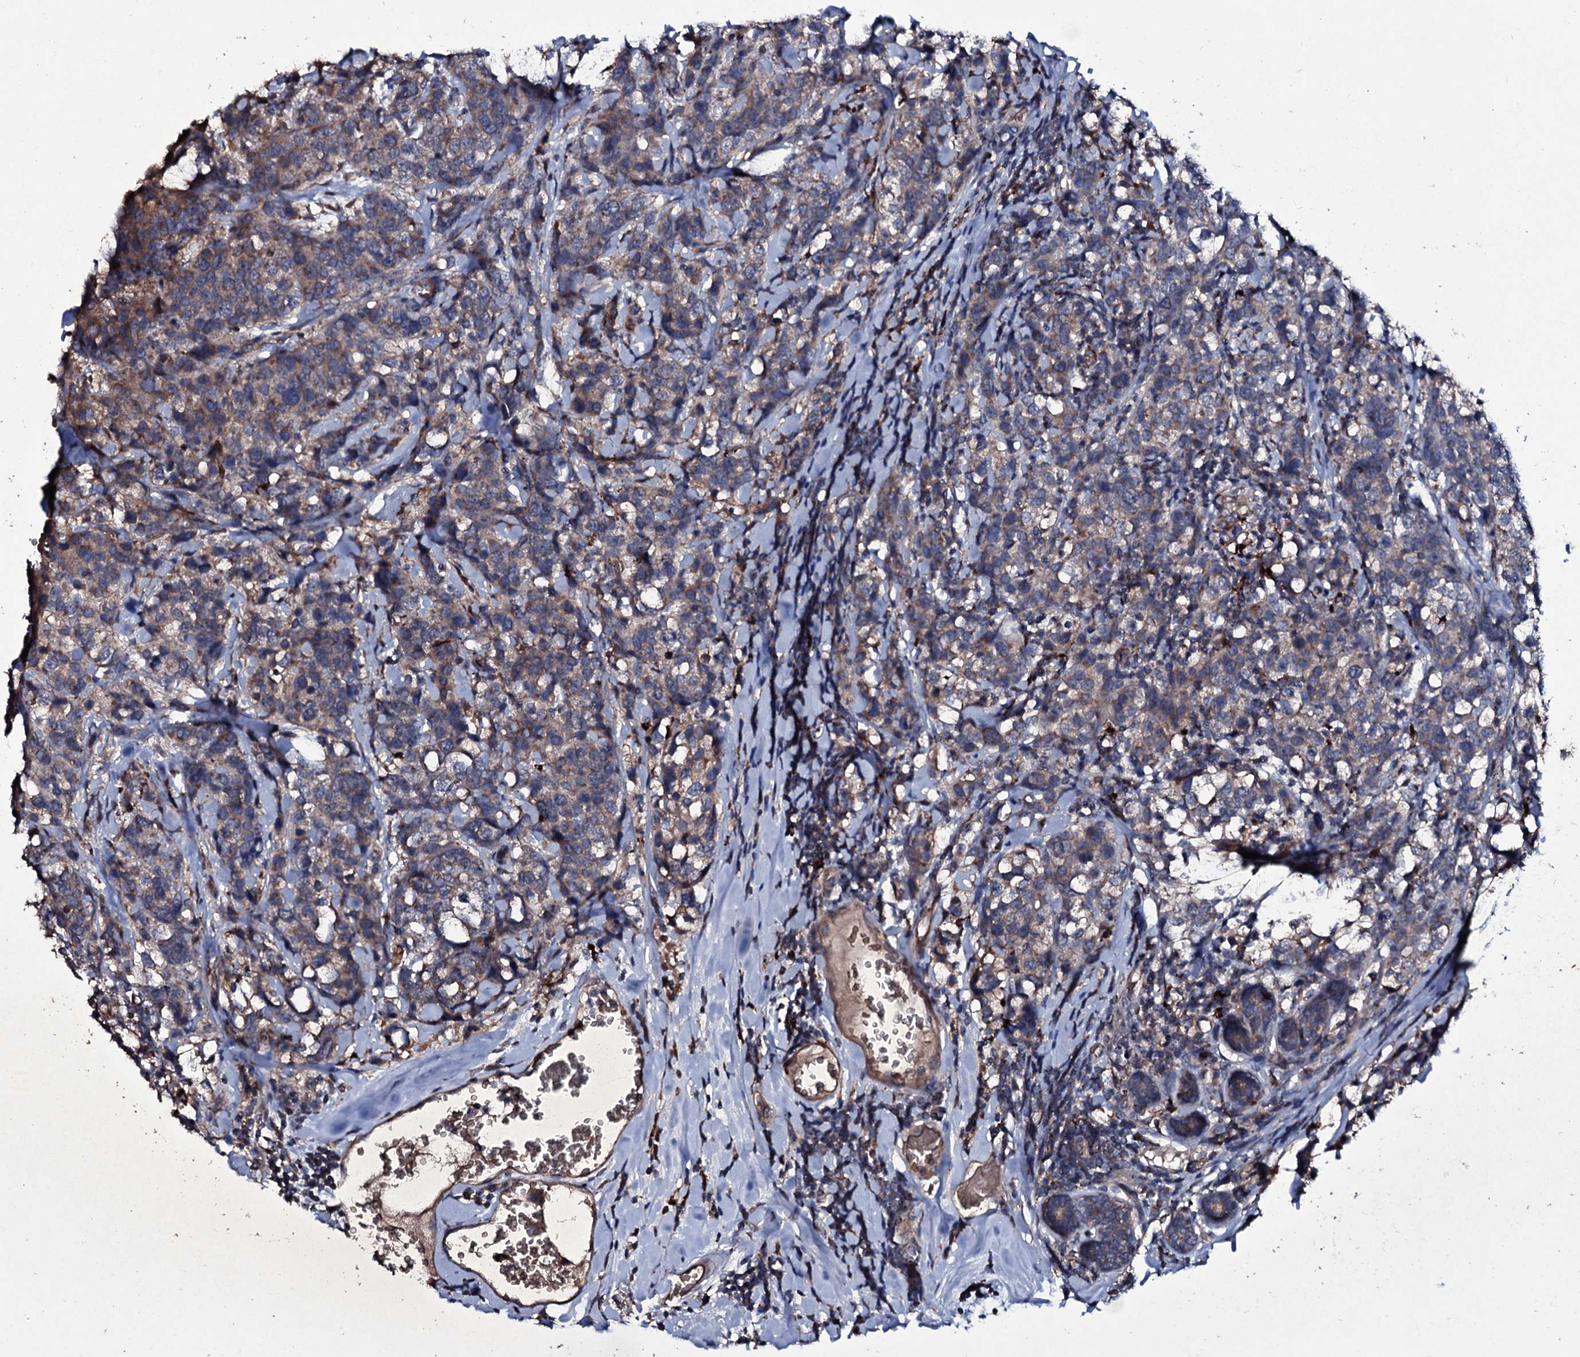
{"staining": {"intensity": "weak", "quantity": "25%-75%", "location": "cytoplasmic/membranous"}, "tissue": "breast cancer", "cell_type": "Tumor cells", "image_type": "cancer", "snomed": [{"axis": "morphology", "description": "Lobular carcinoma"}, {"axis": "topography", "description": "Breast"}], "caption": "Protein staining displays weak cytoplasmic/membranous expression in approximately 25%-75% of tumor cells in breast lobular carcinoma.", "gene": "ZSWIM8", "patient": {"sex": "female", "age": 59}}